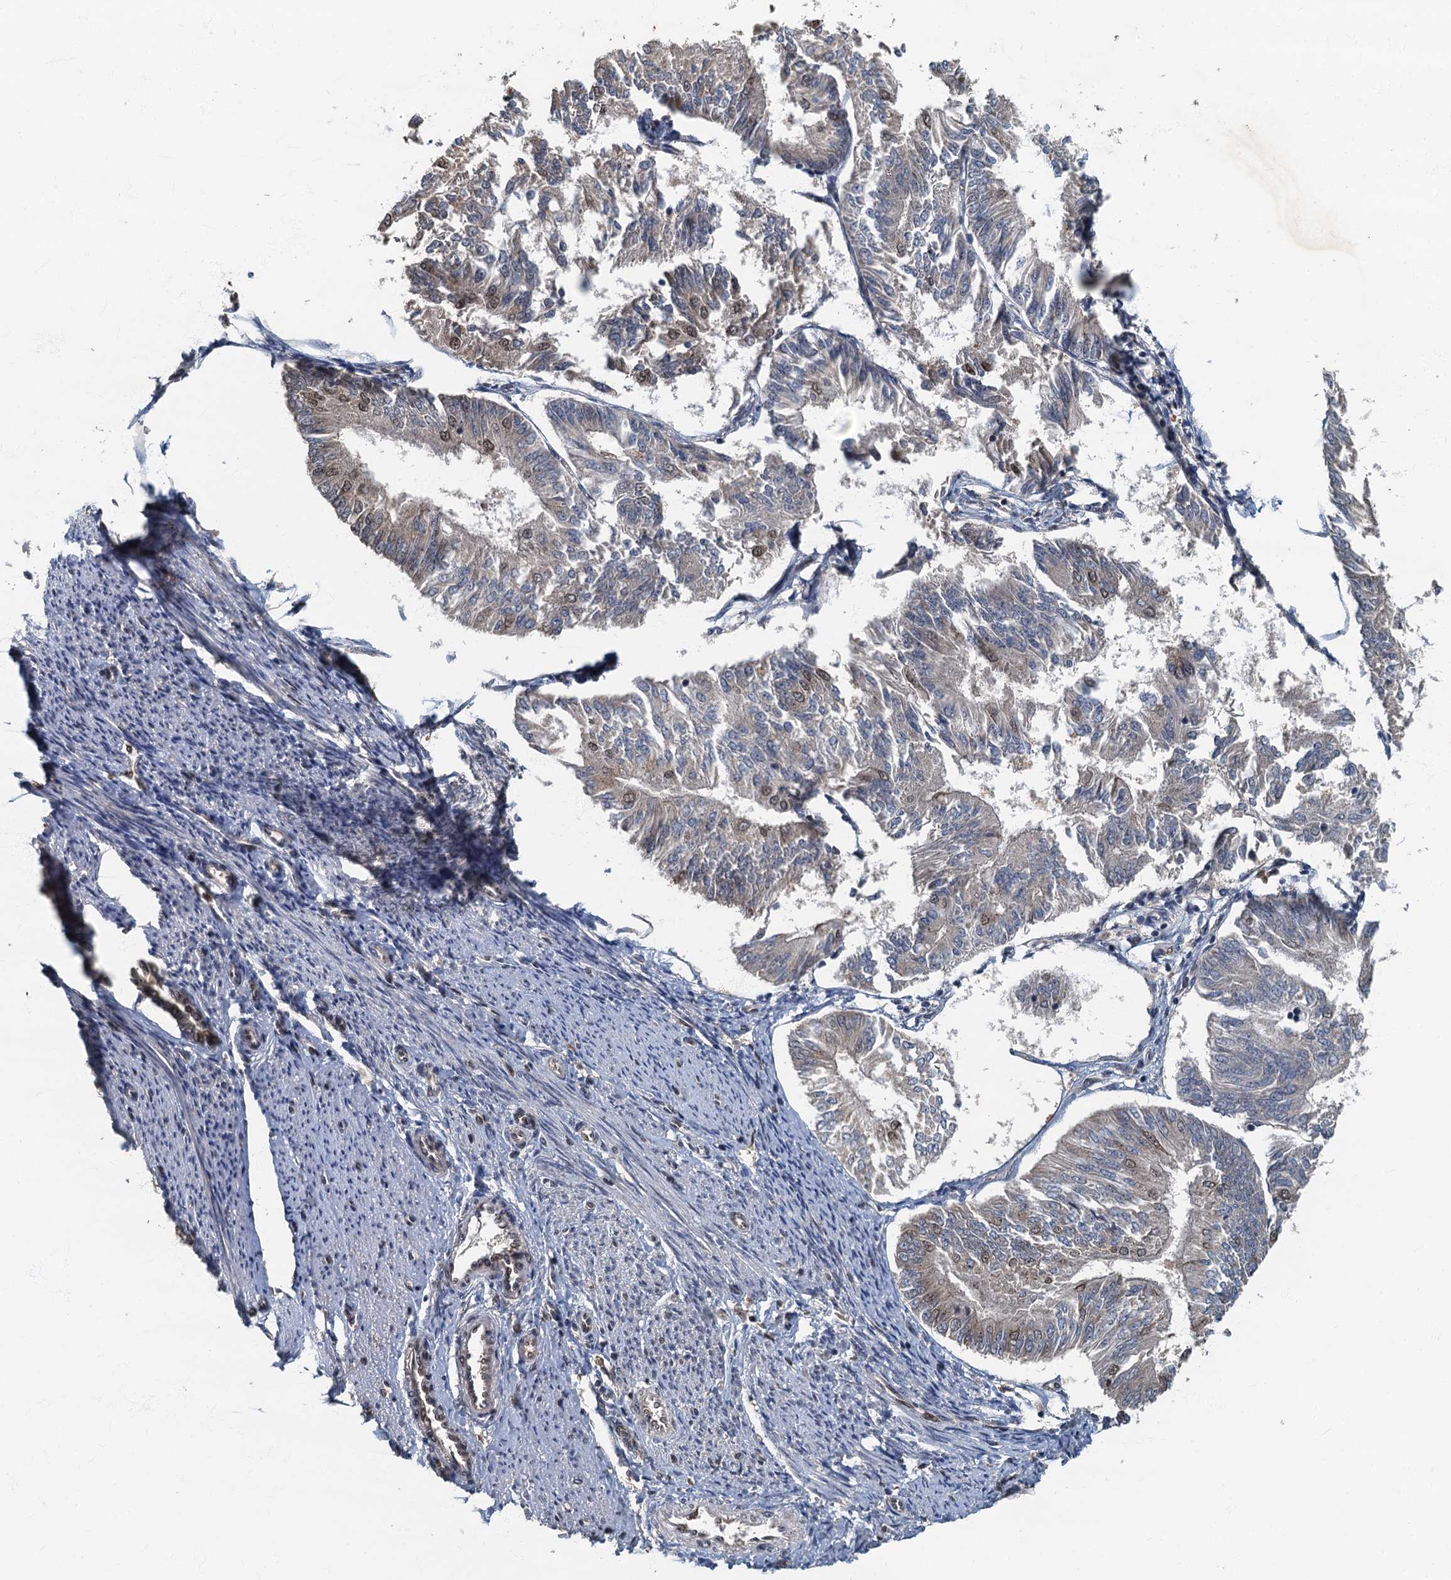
{"staining": {"intensity": "weak", "quantity": "<25%", "location": "nuclear"}, "tissue": "endometrial cancer", "cell_type": "Tumor cells", "image_type": "cancer", "snomed": [{"axis": "morphology", "description": "Adenocarcinoma, NOS"}, {"axis": "topography", "description": "Endometrium"}], "caption": "Endometrial cancer (adenocarcinoma) was stained to show a protein in brown. There is no significant positivity in tumor cells. The staining is performed using DAB (3,3'-diaminobenzidine) brown chromogen with nuclei counter-stained in using hematoxylin.", "gene": "CKAP2L", "patient": {"sex": "female", "age": 58}}